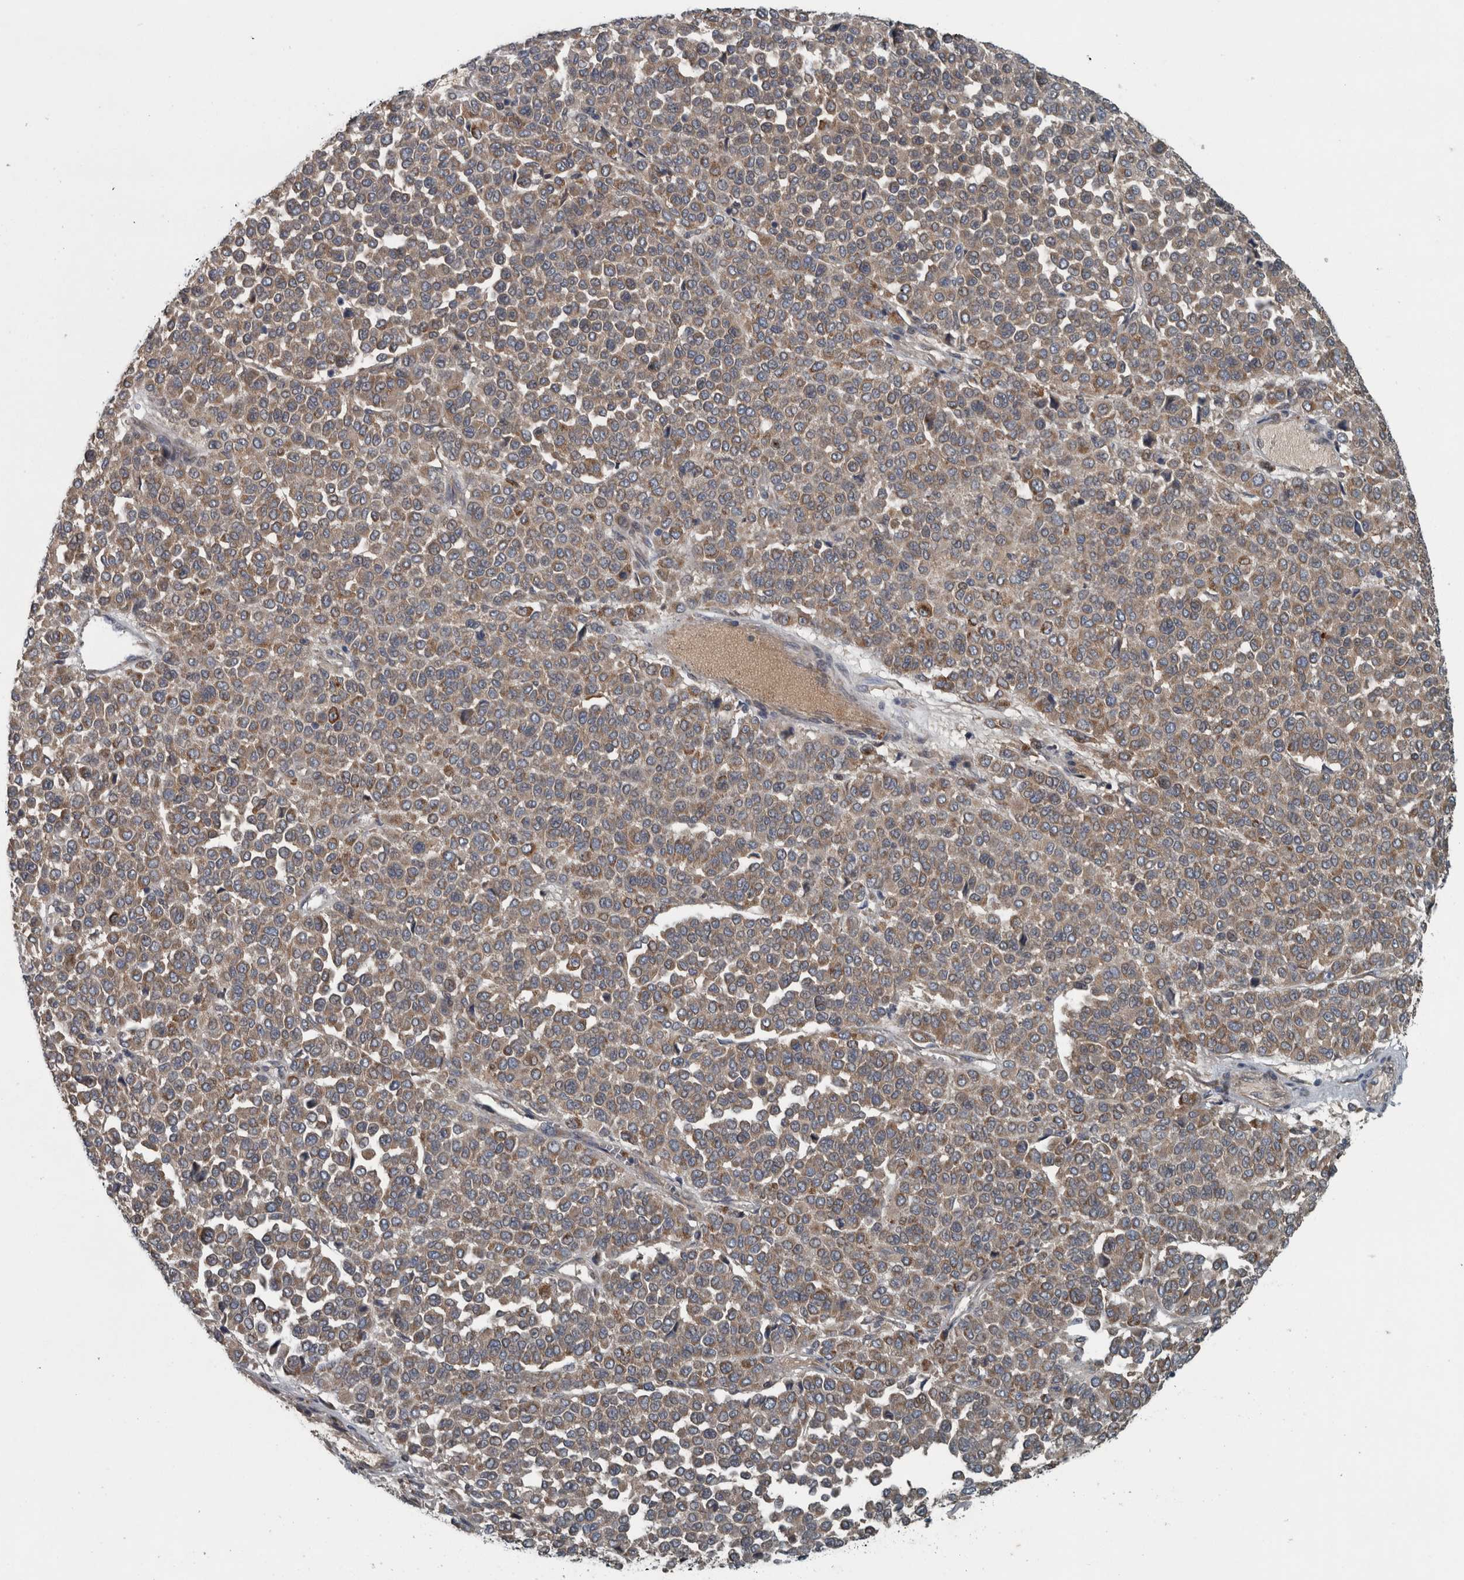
{"staining": {"intensity": "moderate", "quantity": ">75%", "location": "cytoplasmic/membranous"}, "tissue": "melanoma", "cell_type": "Tumor cells", "image_type": "cancer", "snomed": [{"axis": "morphology", "description": "Malignant melanoma, Metastatic site"}, {"axis": "topography", "description": "Pancreas"}], "caption": "Melanoma stained with IHC reveals moderate cytoplasmic/membranous expression in approximately >75% of tumor cells. (DAB (3,3'-diaminobenzidine) = brown stain, brightfield microscopy at high magnification).", "gene": "EXOC8", "patient": {"sex": "female", "age": 30}}